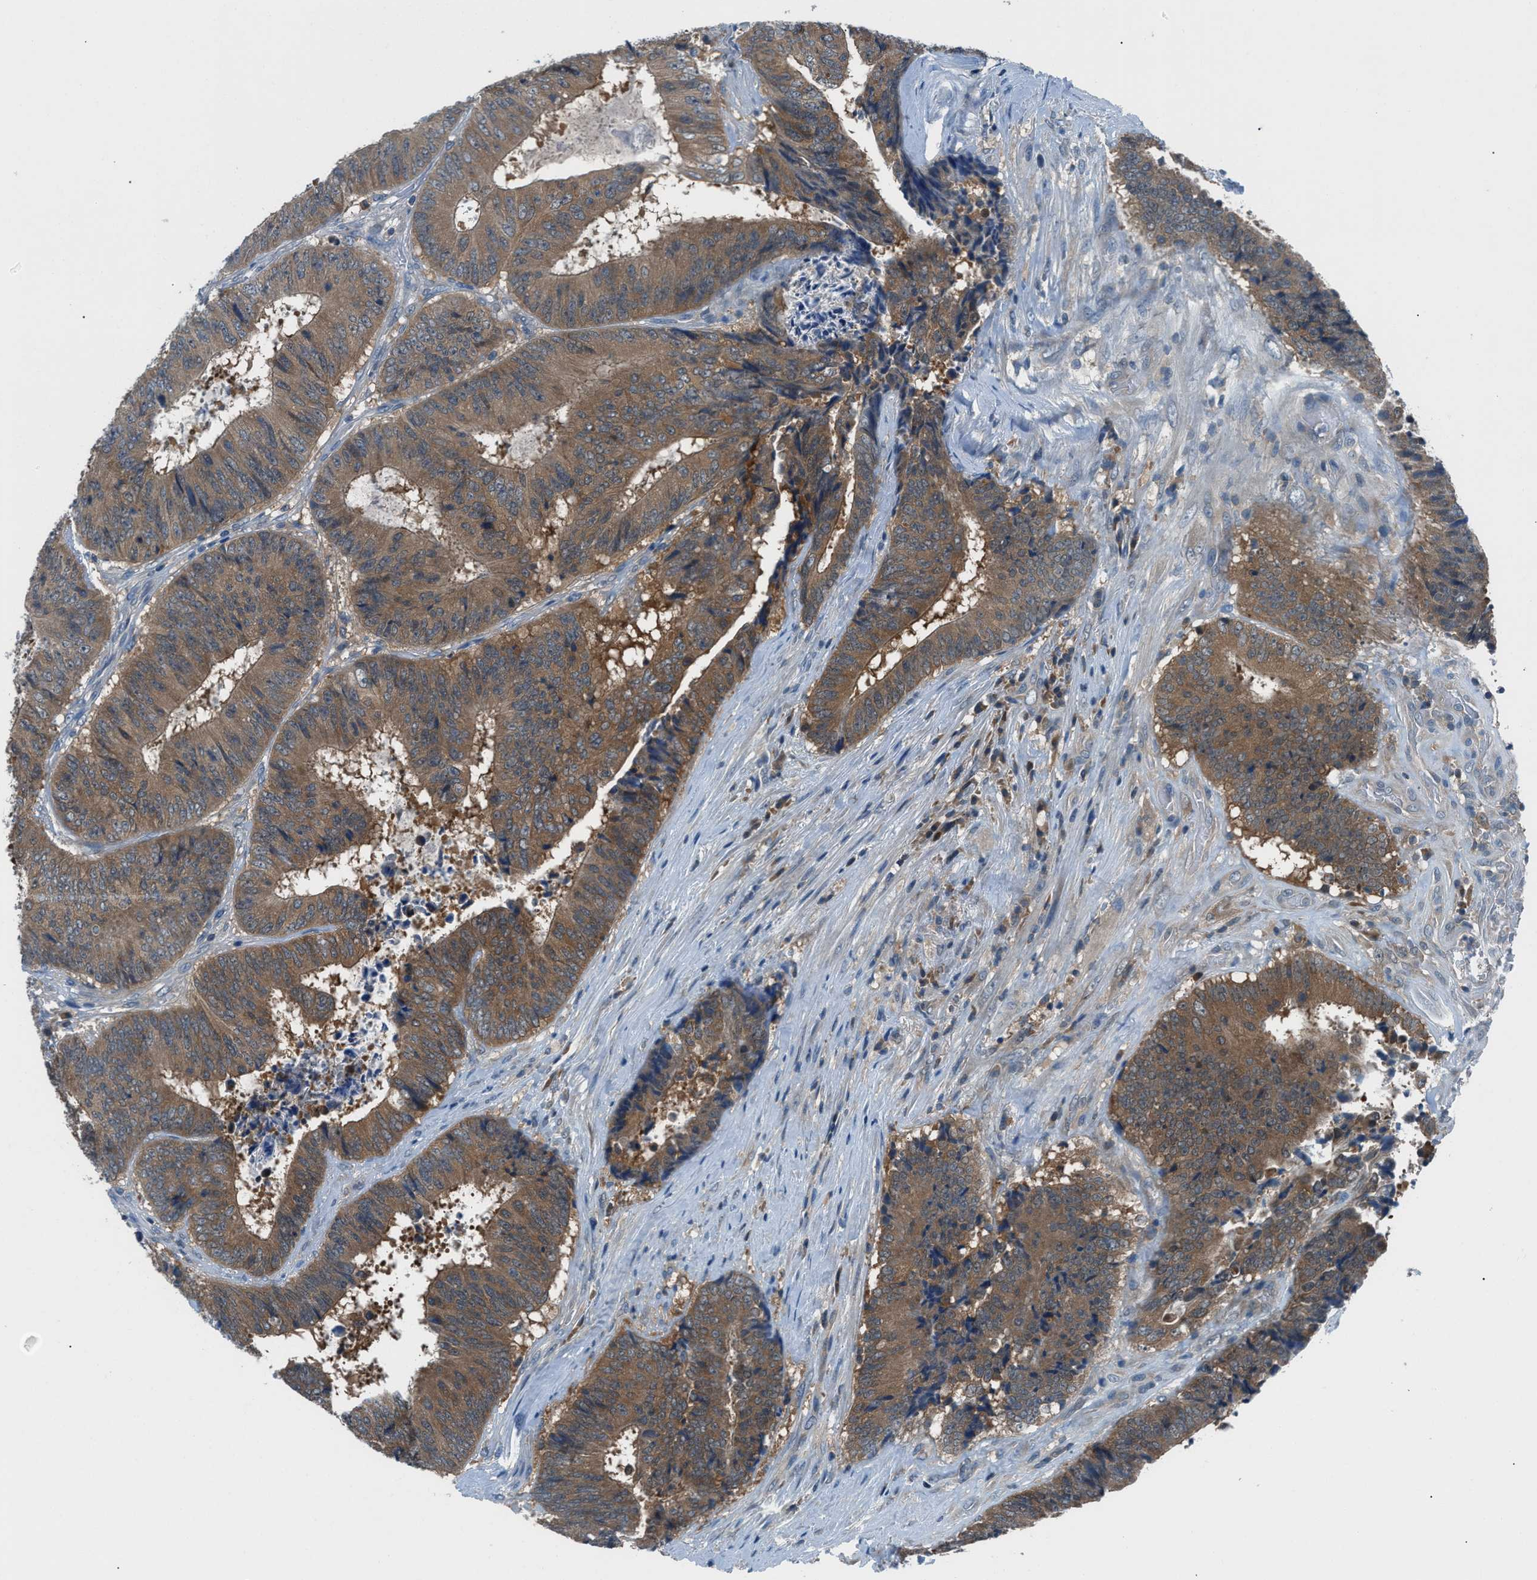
{"staining": {"intensity": "moderate", "quantity": ">75%", "location": "cytoplasmic/membranous"}, "tissue": "colorectal cancer", "cell_type": "Tumor cells", "image_type": "cancer", "snomed": [{"axis": "morphology", "description": "Adenocarcinoma, NOS"}, {"axis": "topography", "description": "Rectum"}], "caption": "Brown immunohistochemical staining in human colorectal adenocarcinoma displays moderate cytoplasmic/membranous staining in about >75% of tumor cells.", "gene": "ACP1", "patient": {"sex": "male", "age": 72}}